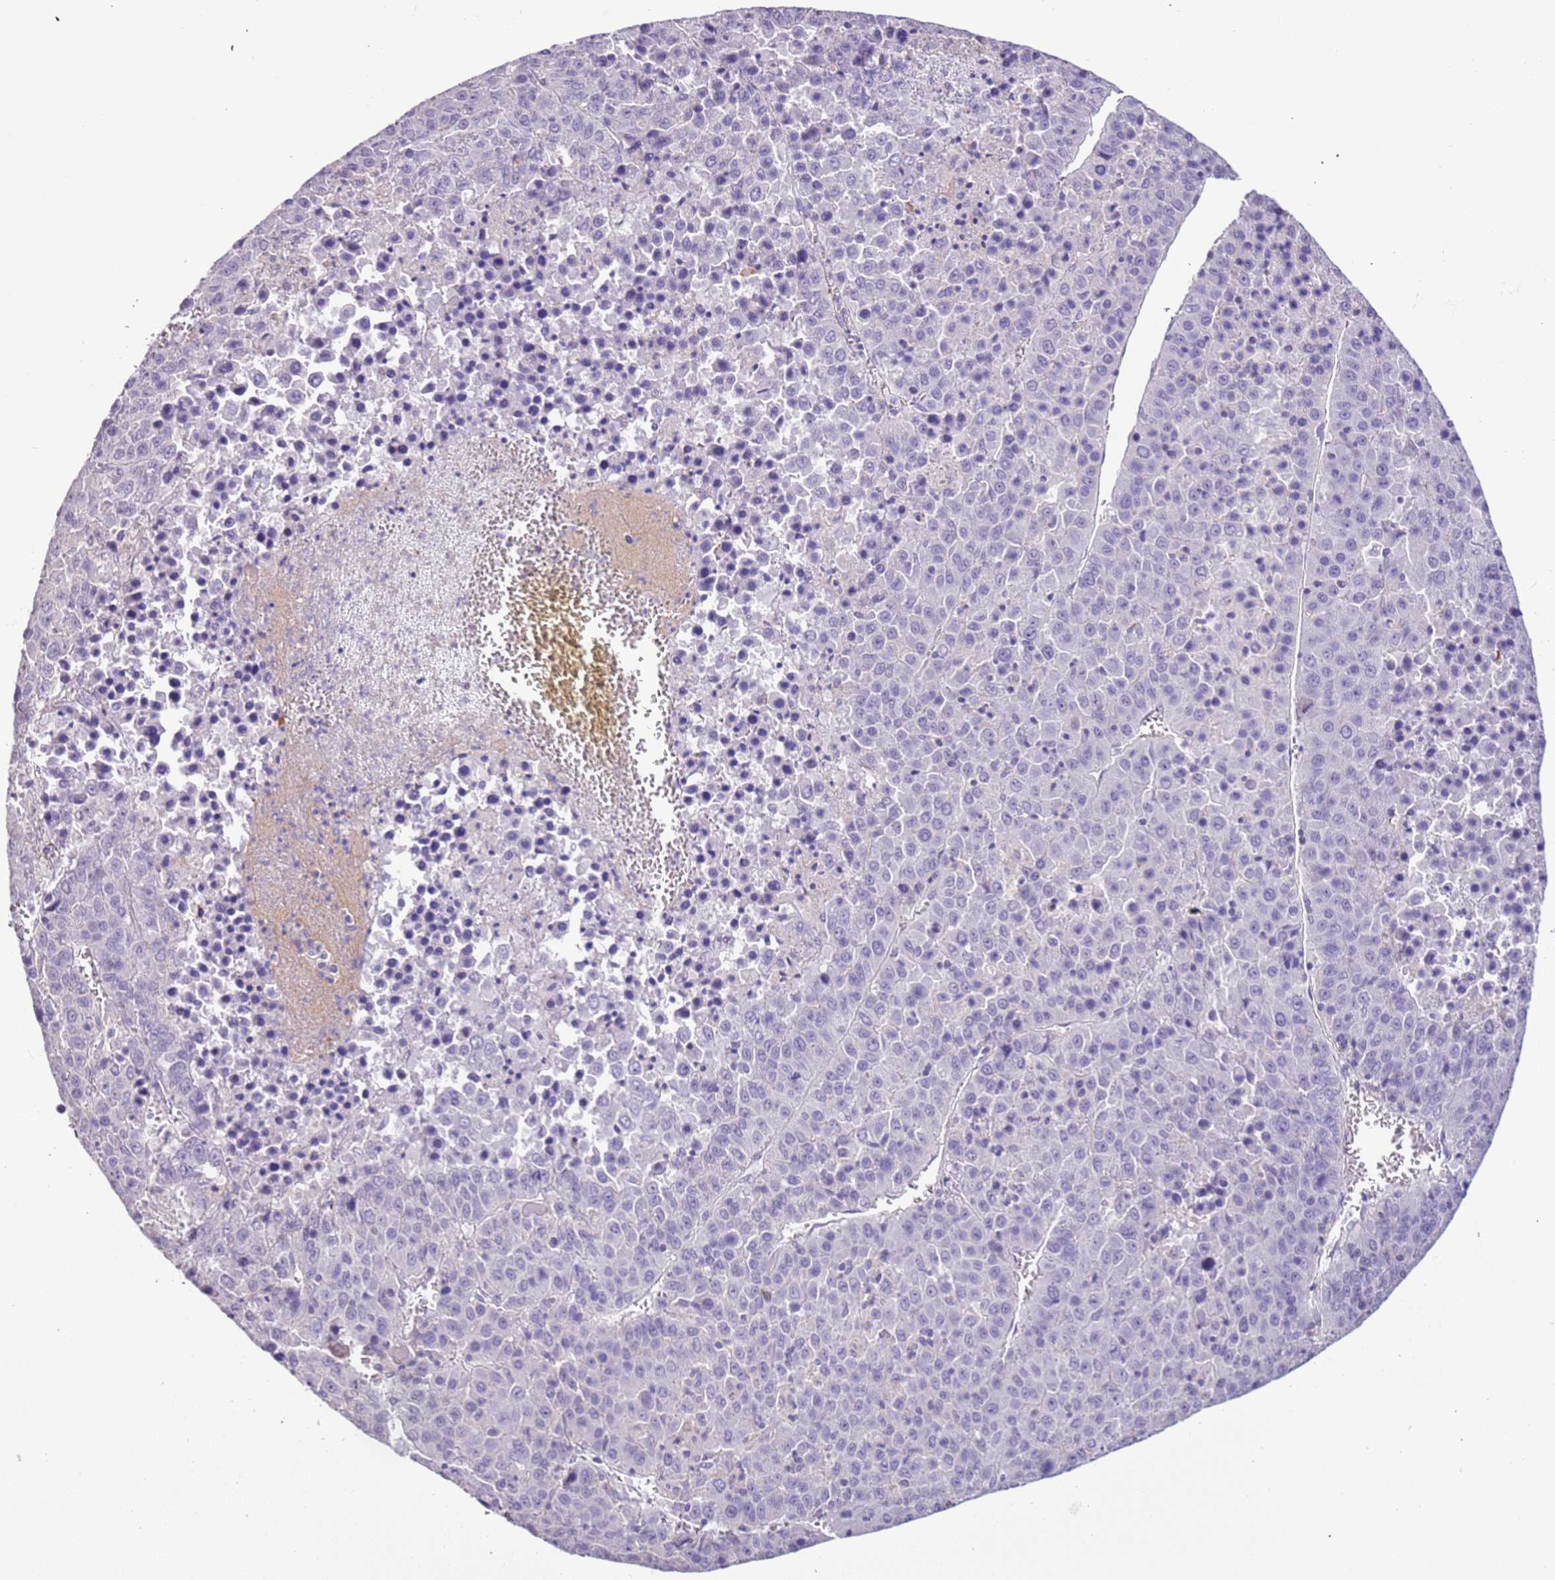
{"staining": {"intensity": "negative", "quantity": "none", "location": "none"}, "tissue": "liver cancer", "cell_type": "Tumor cells", "image_type": "cancer", "snomed": [{"axis": "morphology", "description": "Carcinoma, Hepatocellular, NOS"}, {"axis": "topography", "description": "Liver"}], "caption": "This is an IHC photomicrograph of hepatocellular carcinoma (liver). There is no positivity in tumor cells.", "gene": "PCGF2", "patient": {"sex": "female", "age": 53}}